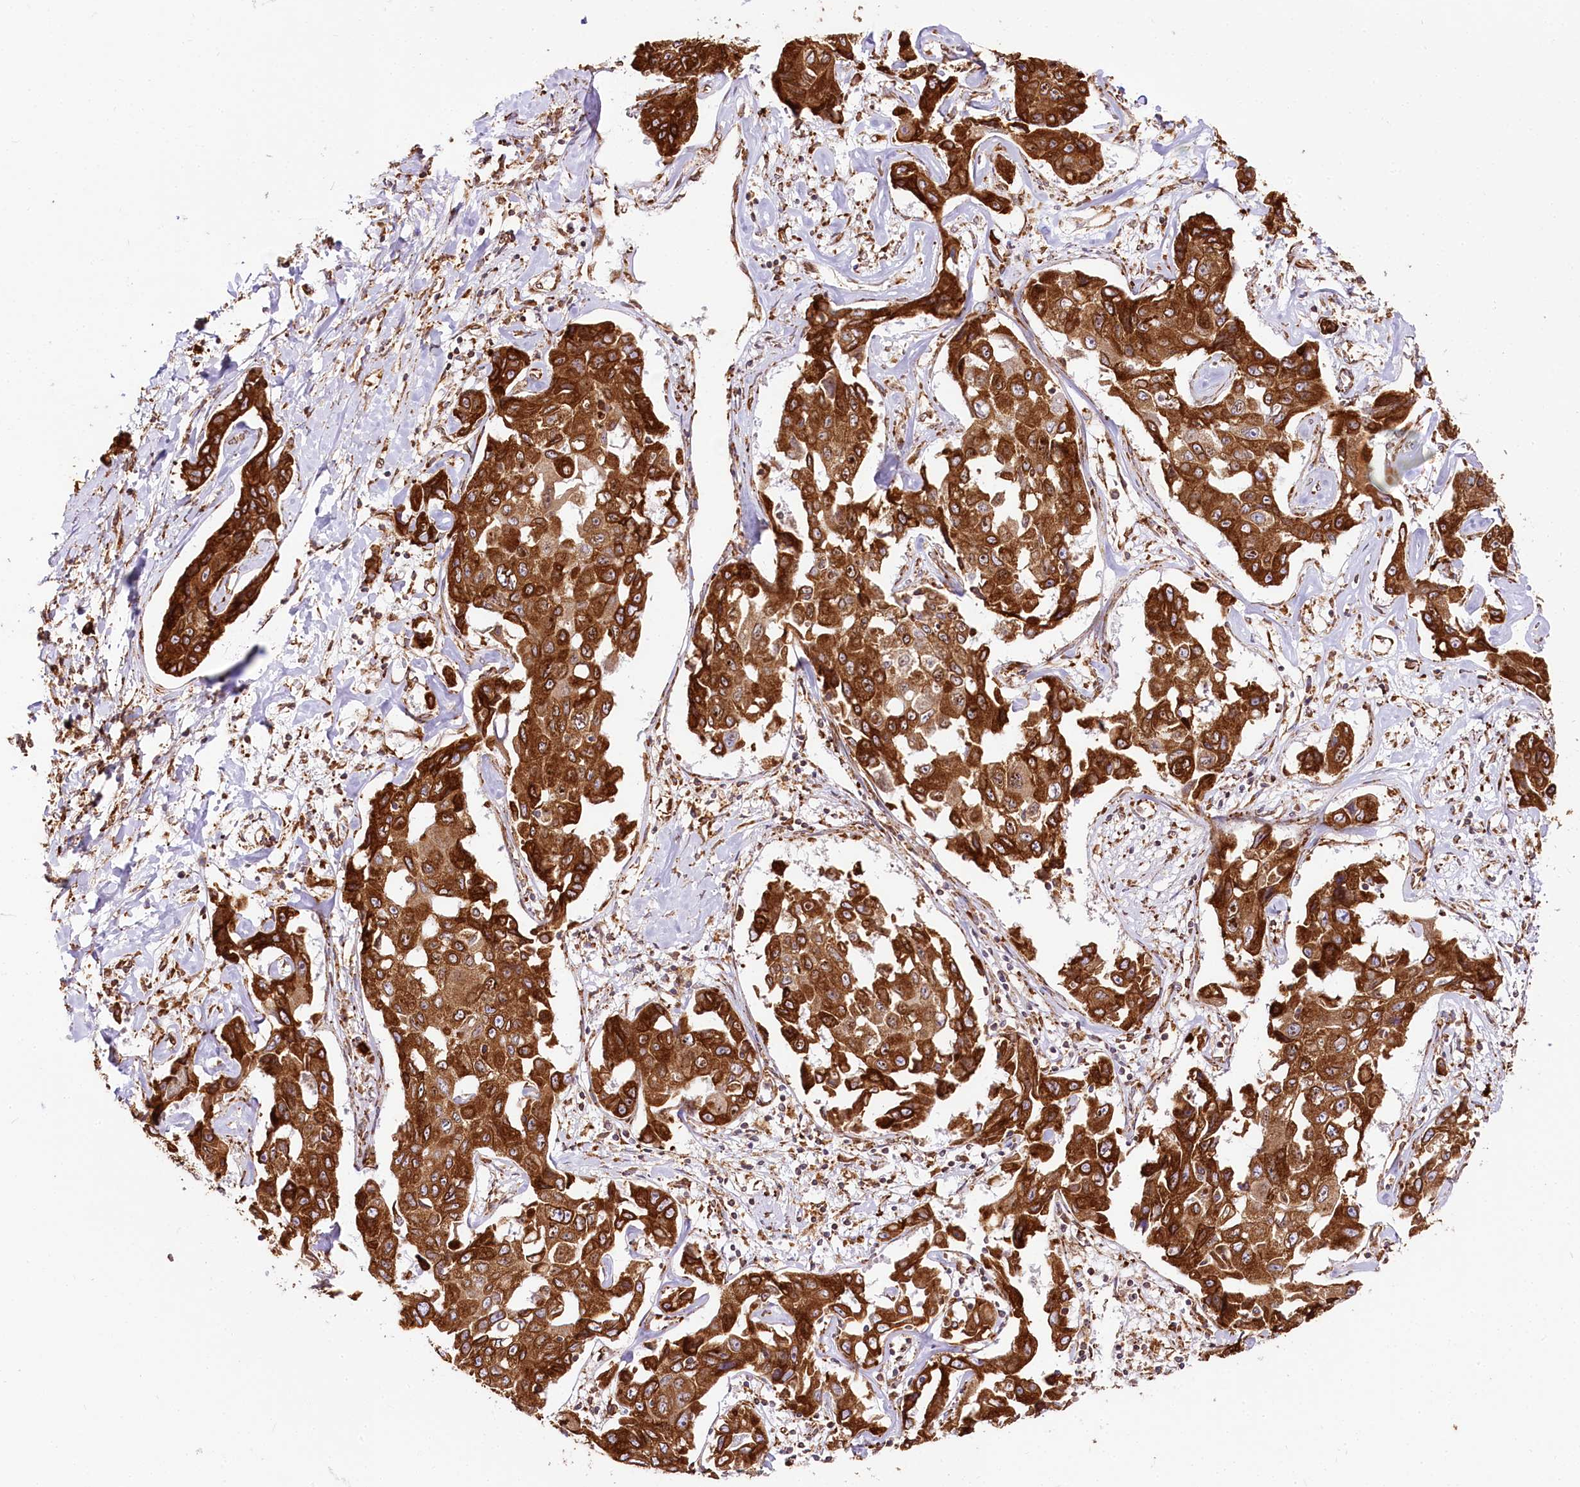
{"staining": {"intensity": "strong", "quantity": ">75%", "location": "cytoplasmic/membranous"}, "tissue": "liver cancer", "cell_type": "Tumor cells", "image_type": "cancer", "snomed": [{"axis": "morphology", "description": "Cholangiocarcinoma"}, {"axis": "topography", "description": "Liver"}], "caption": "Approximately >75% of tumor cells in human liver cancer (cholangiocarcinoma) show strong cytoplasmic/membranous protein staining as visualized by brown immunohistochemical staining.", "gene": "CNPY2", "patient": {"sex": "male", "age": 59}}